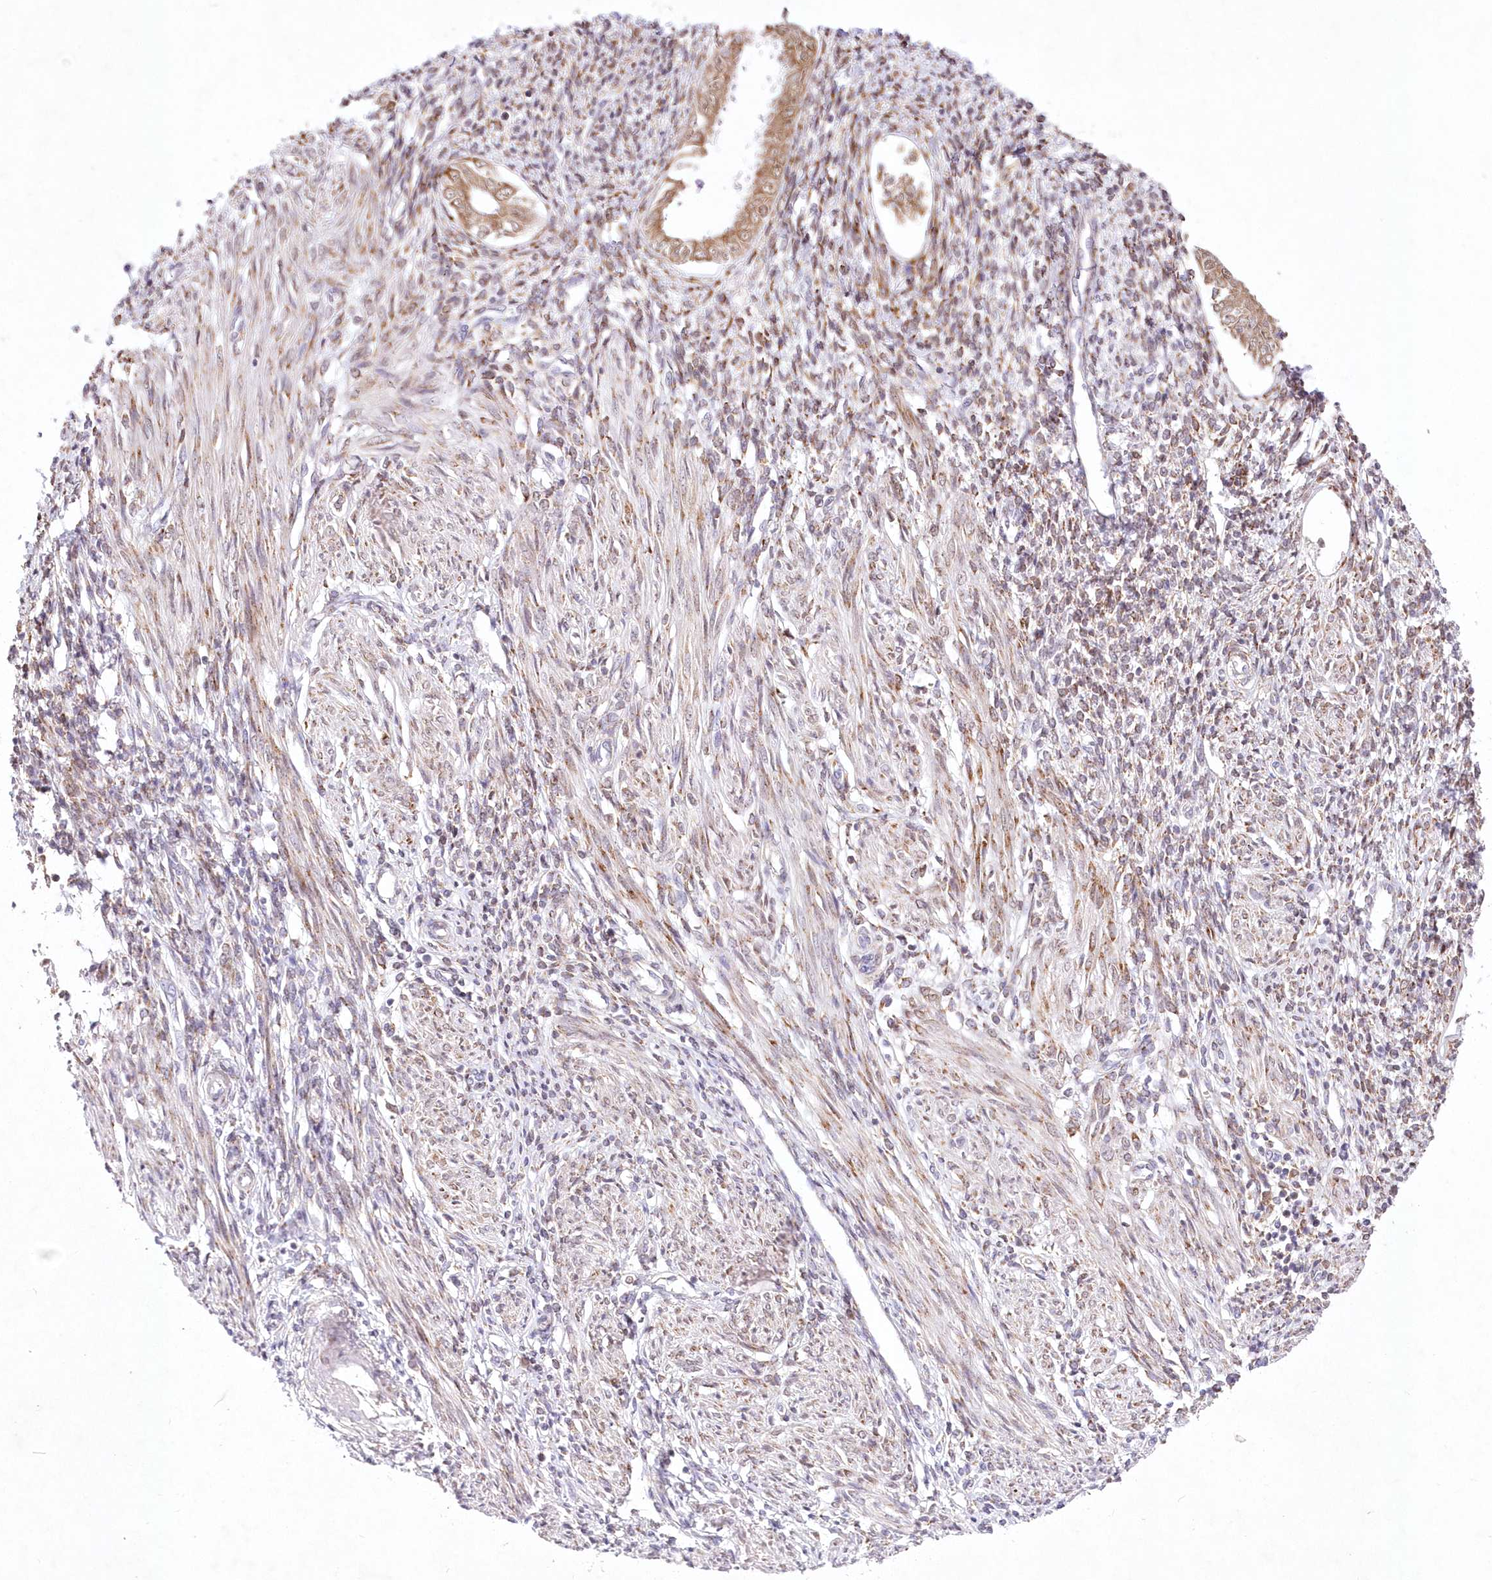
{"staining": {"intensity": "moderate", "quantity": "<25%", "location": "cytoplasmic/membranous"}, "tissue": "endometrium", "cell_type": "Cells in endometrial stroma", "image_type": "normal", "snomed": [{"axis": "morphology", "description": "Normal tissue, NOS"}, {"axis": "topography", "description": "Endometrium"}], "caption": "Immunohistochemical staining of benign human endometrium exhibits <25% levels of moderate cytoplasmic/membranous protein expression in about <25% of cells in endometrial stroma.", "gene": "LDB1", "patient": {"sex": "female", "age": 66}}